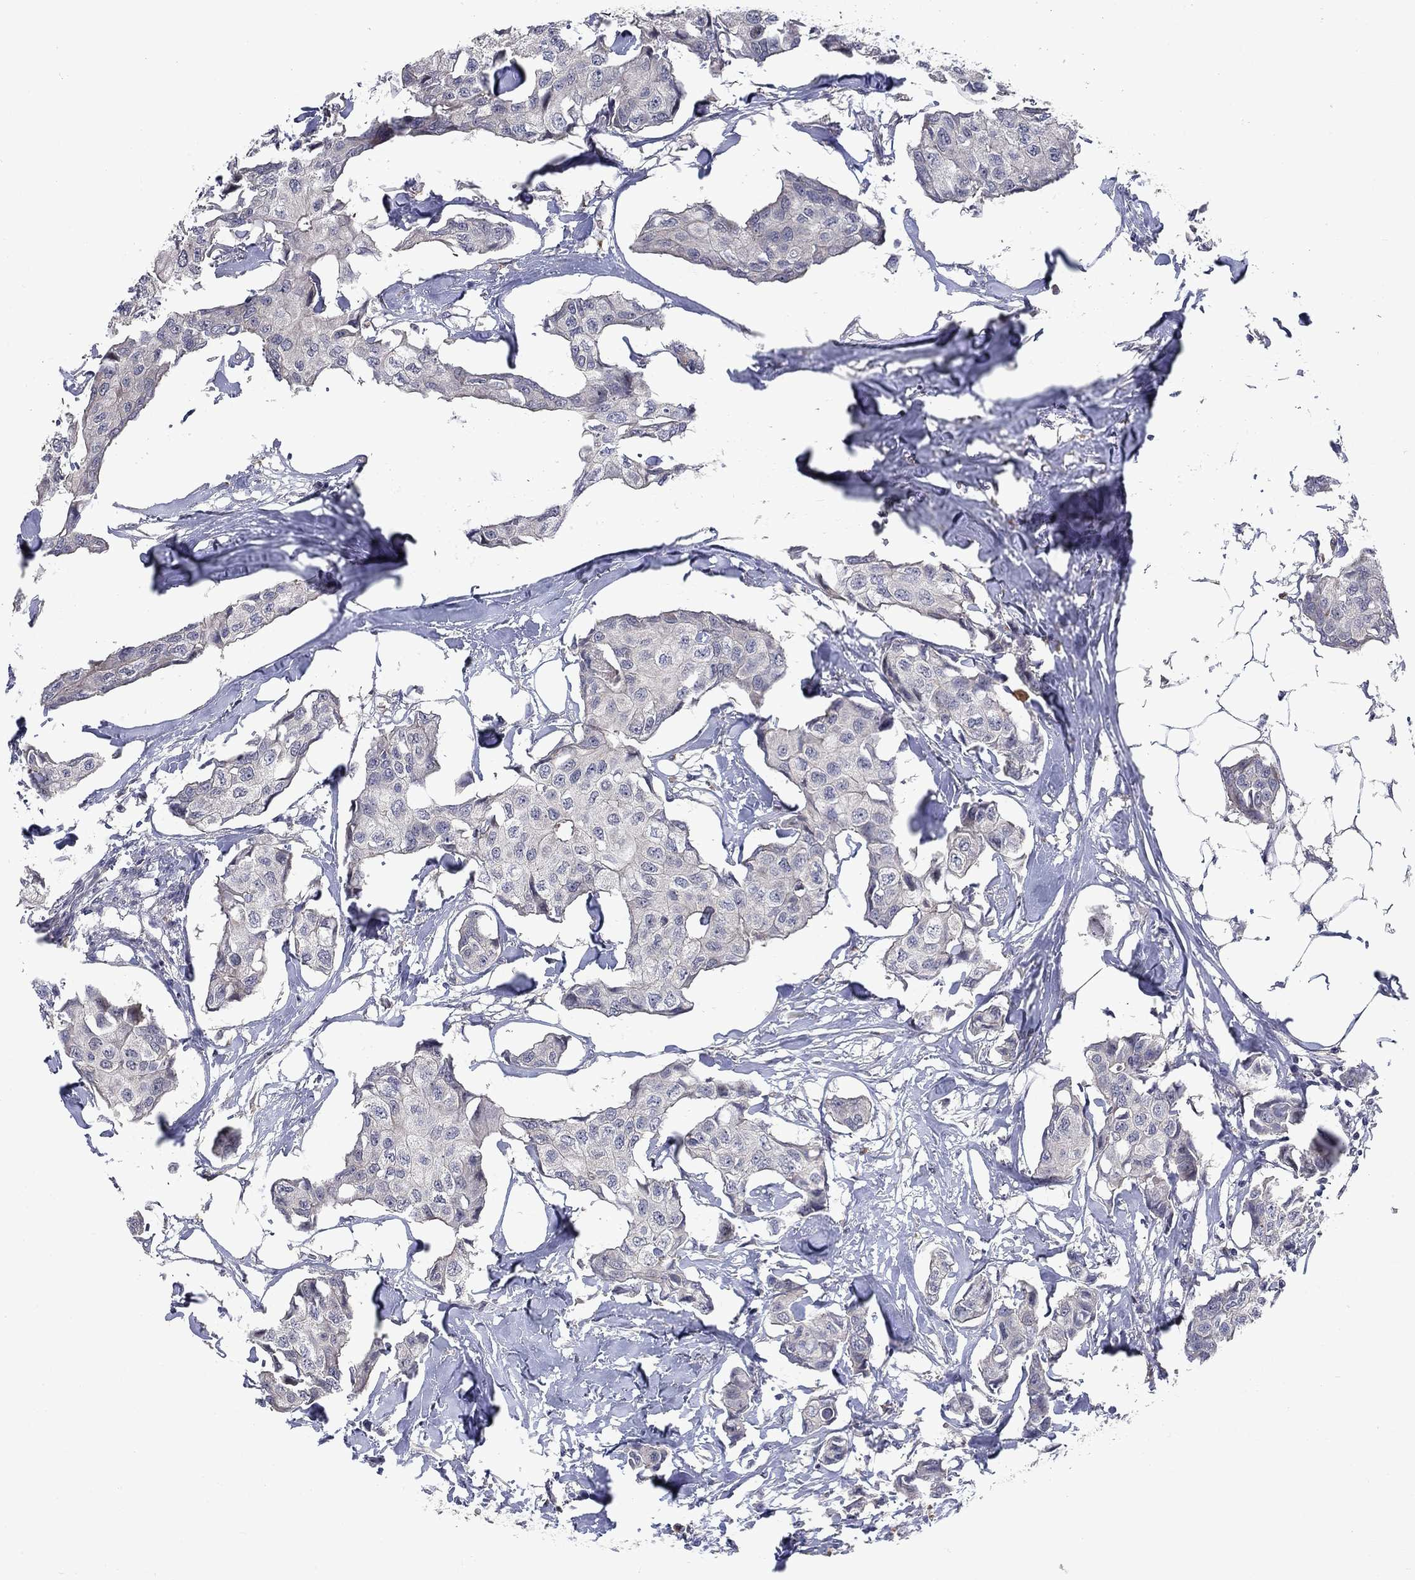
{"staining": {"intensity": "negative", "quantity": "none", "location": "none"}, "tissue": "breast cancer", "cell_type": "Tumor cells", "image_type": "cancer", "snomed": [{"axis": "morphology", "description": "Duct carcinoma"}, {"axis": "topography", "description": "Breast"}], "caption": "Breast intraductal carcinoma was stained to show a protein in brown. There is no significant expression in tumor cells.", "gene": "FAM3B", "patient": {"sex": "female", "age": 80}}